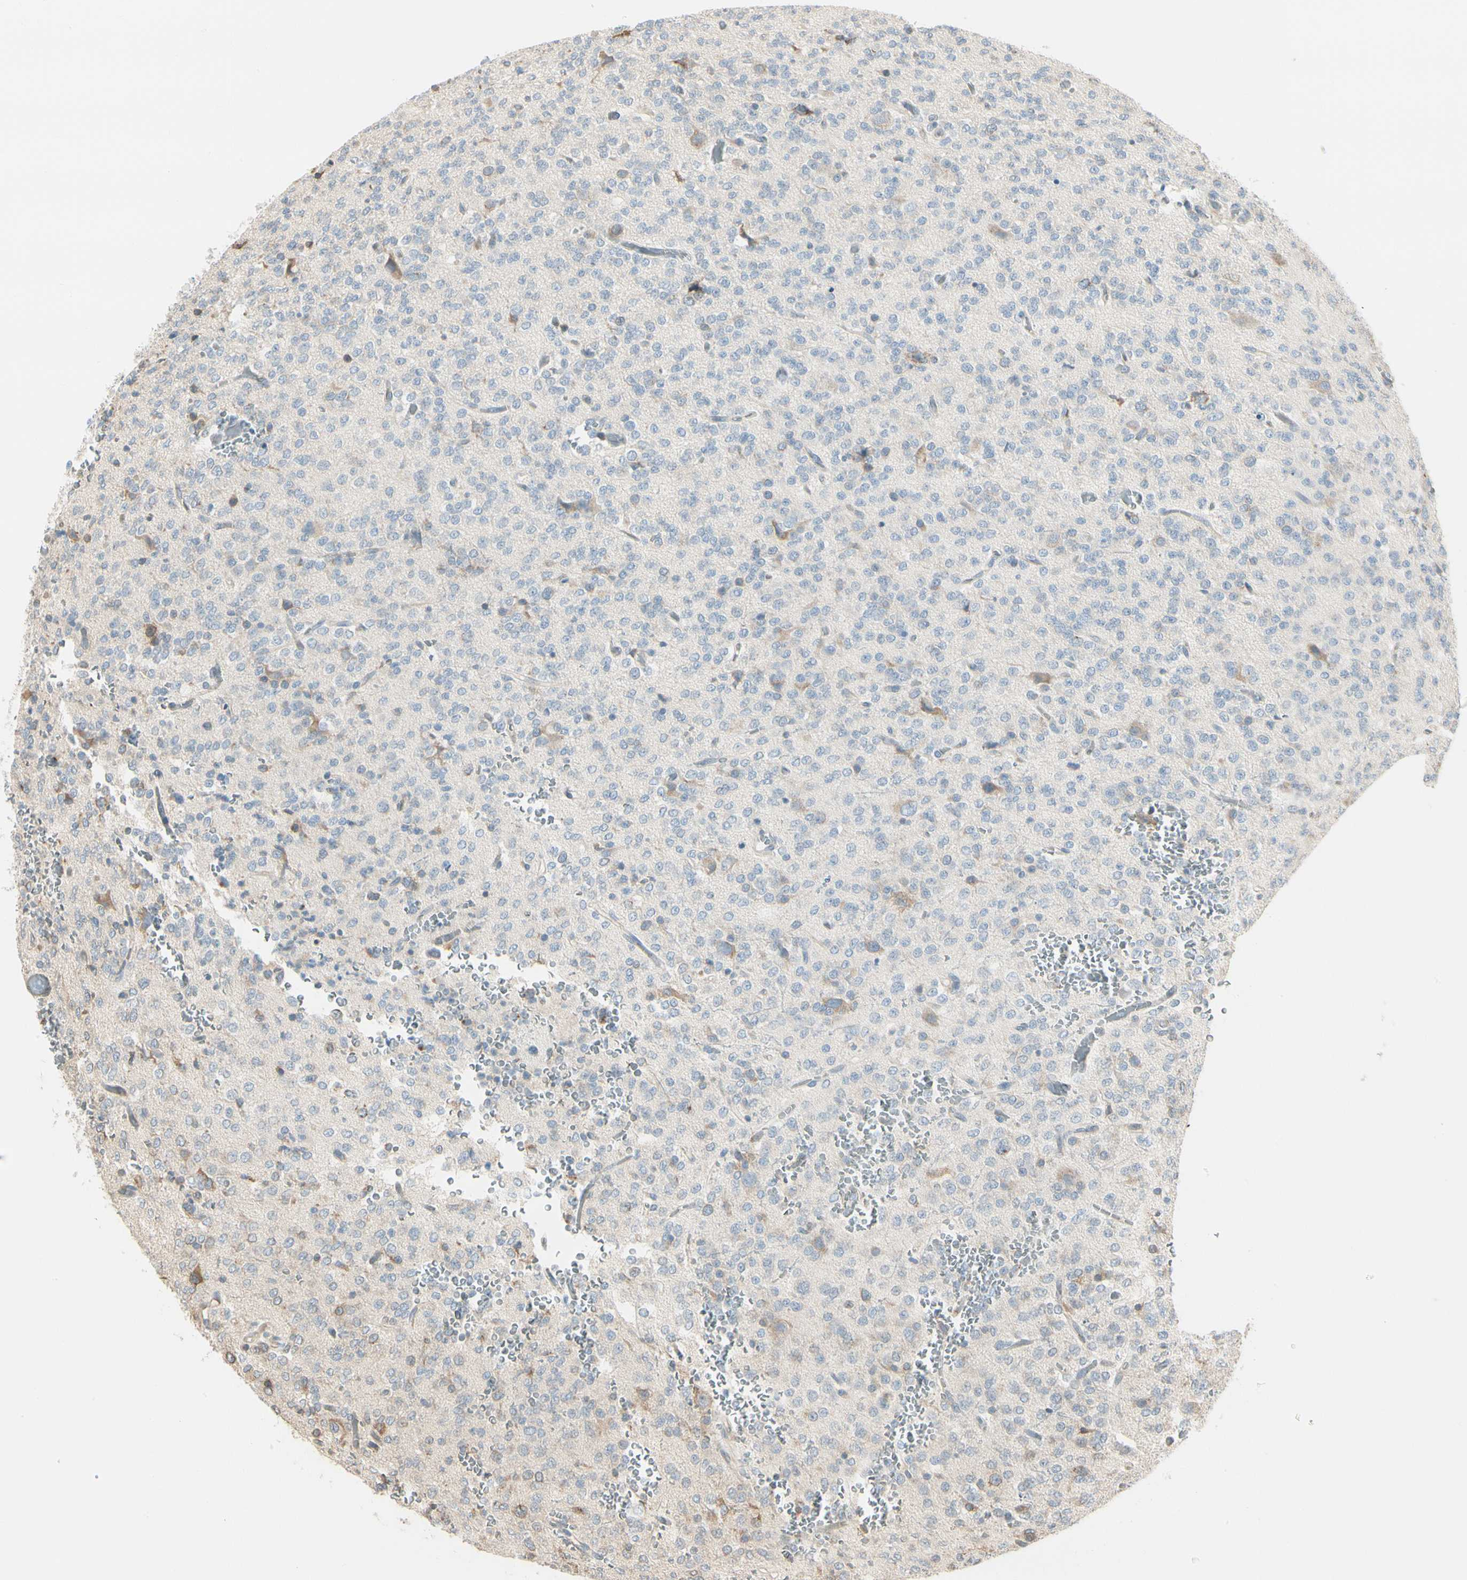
{"staining": {"intensity": "negative", "quantity": "none", "location": "none"}, "tissue": "glioma", "cell_type": "Tumor cells", "image_type": "cancer", "snomed": [{"axis": "morphology", "description": "Glioma, malignant, Low grade"}, {"axis": "topography", "description": "Brain"}], "caption": "IHC of human low-grade glioma (malignant) exhibits no expression in tumor cells.", "gene": "NUCB2", "patient": {"sex": "male", "age": 38}}